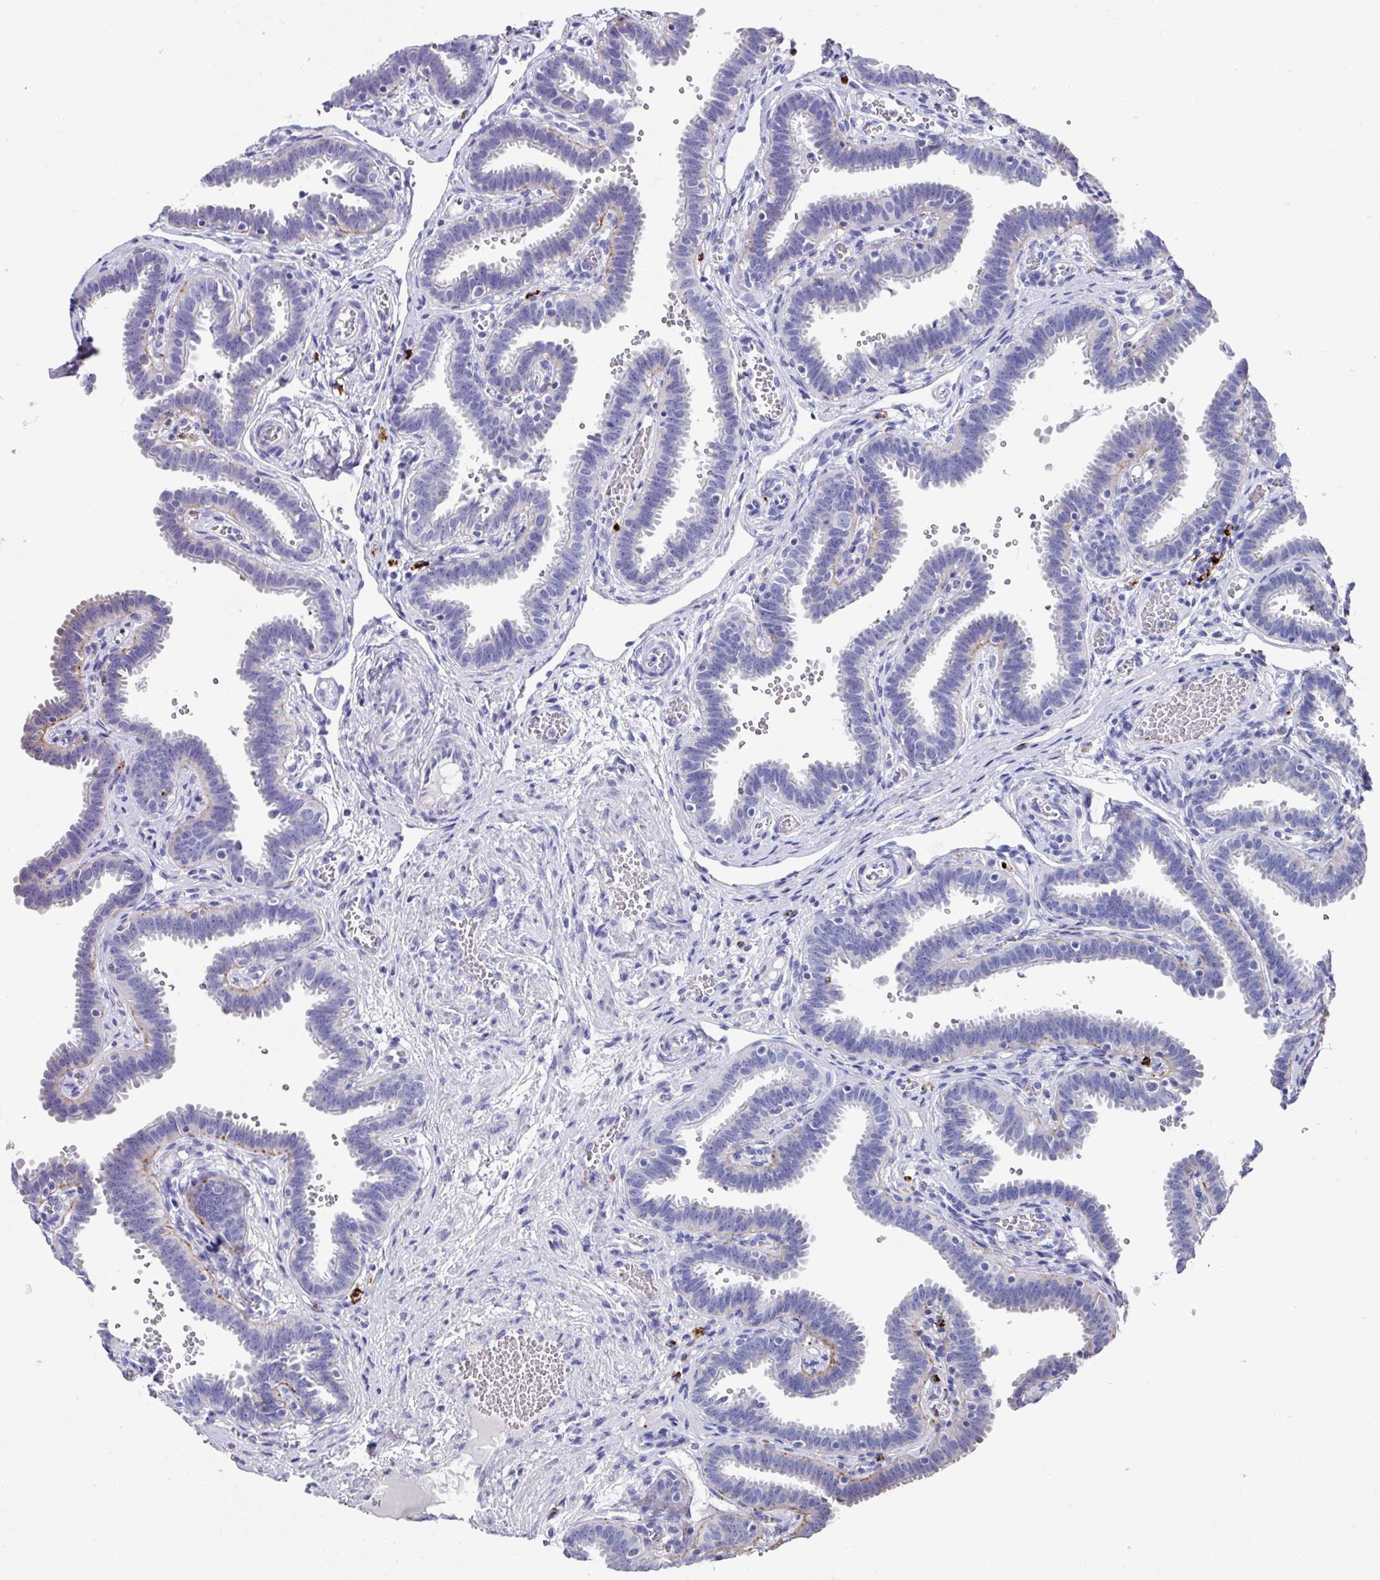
{"staining": {"intensity": "negative", "quantity": "none", "location": "none"}, "tissue": "fallopian tube", "cell_type": "Glandular cells", "image_type": "normal", "snomed": [{"axis": "morphology", "description": "Normal tissue, NOS"}, {"axis": "topography", "description": "Fallopian tube"}], "caption": "Glandular cells are negative for brown protein staining in benign fallopian tube. (IHC, brightfield microscopy, high magnification).", "gene": "CPVL", "patient": {"sex": "female", "age": 37}}